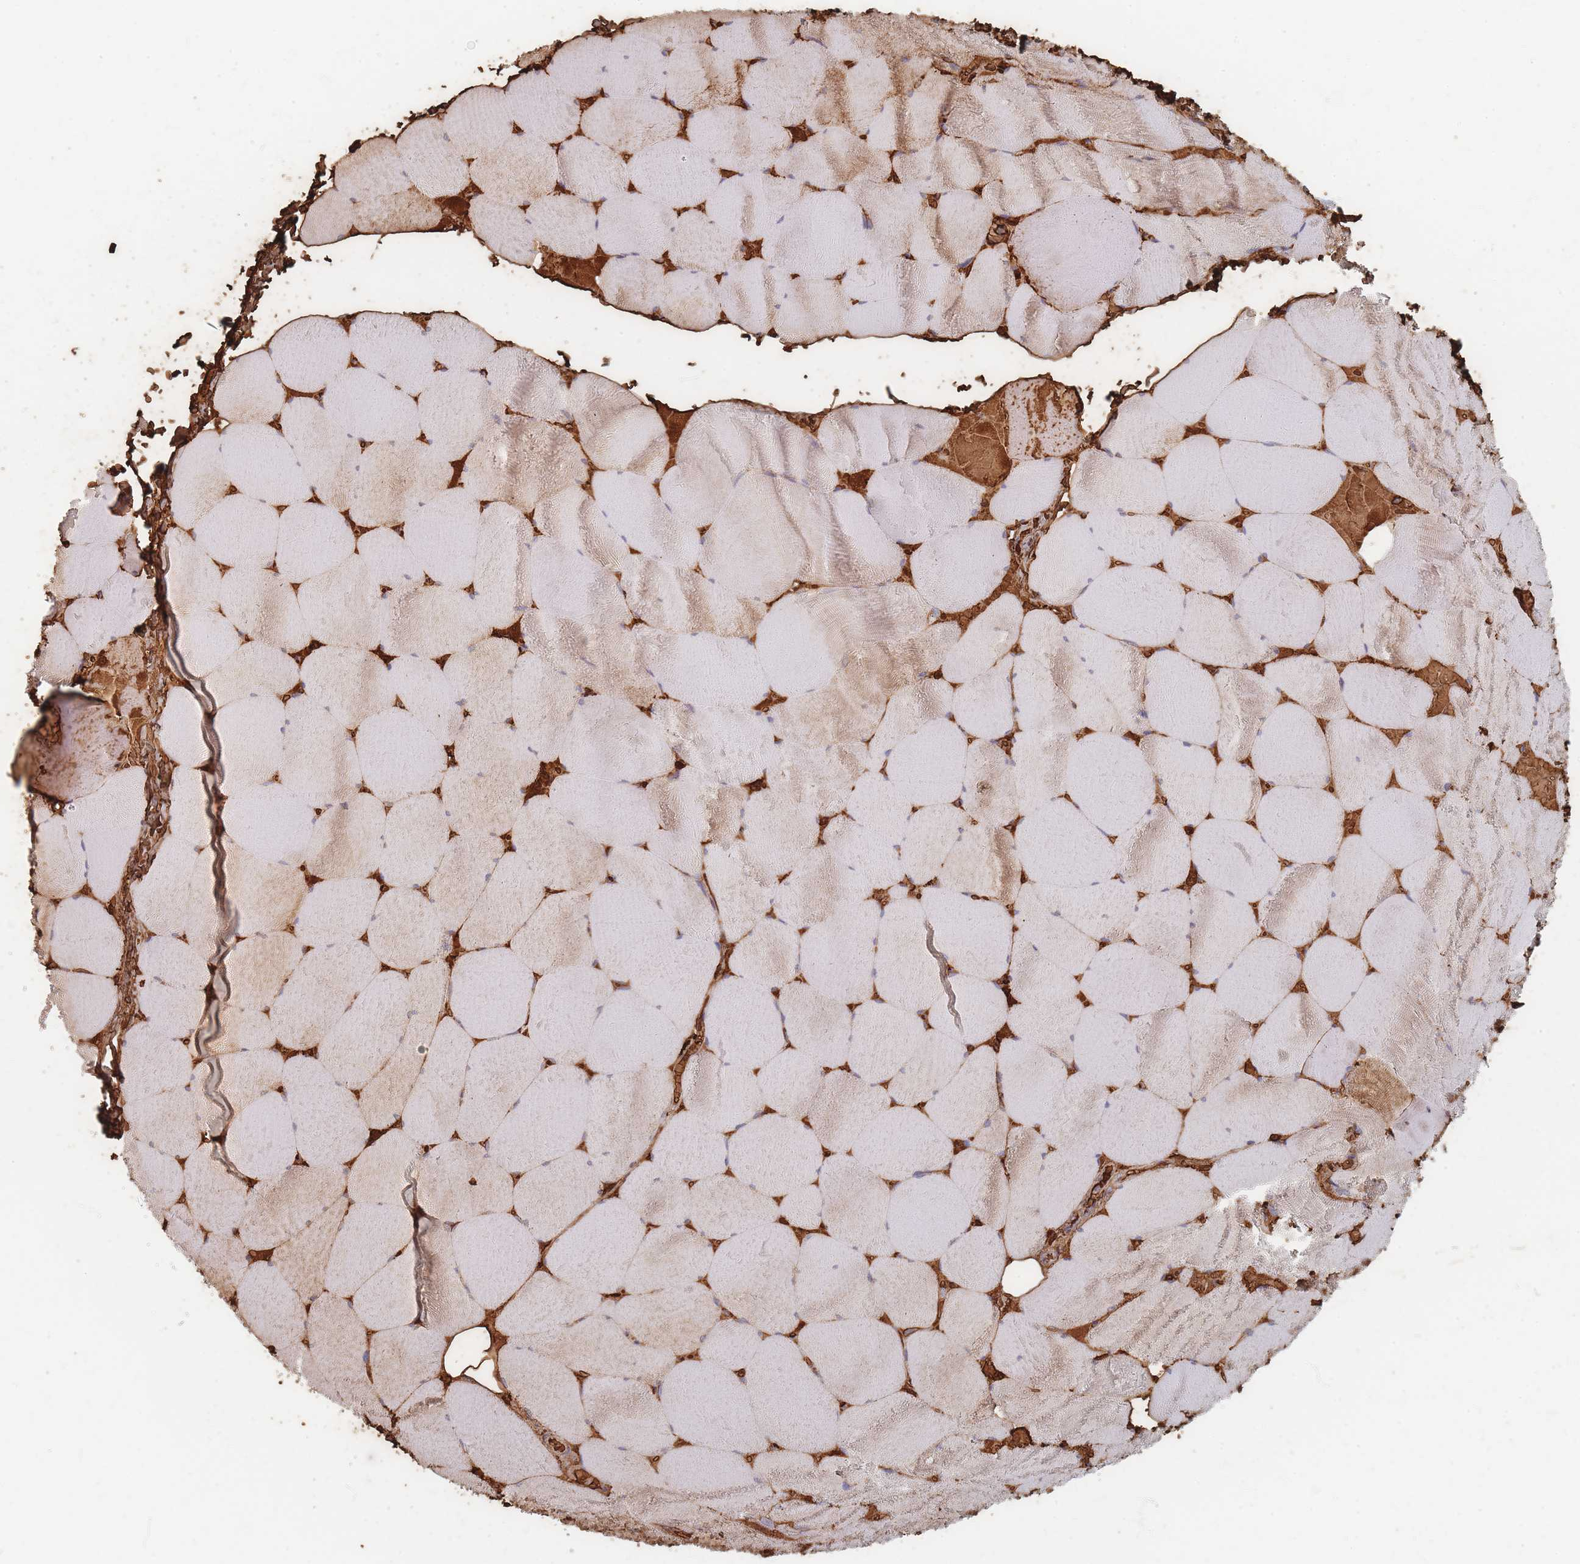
{"staining": {"intensity": "weak", "quantity": "<25%", "location": "cytoplasmic/membranous"}, "tissue": "skeletal muscle", "cell_type": "Myocytes", "image_type": "normal", "snomed": [{"axis": "morphology", "description": "Normal tissue, NOS"}, {"axis": "topography", "description": "Skeletal muscle"}, {"axis": "topography", "description": "Head-Neck"}], "caption": "Protein analysis of benign skeletal muscle demonstrates no significant positivity in myocytes.", "gene": "SLC2A6", "patient": {"sex": "male", "age": 66}}